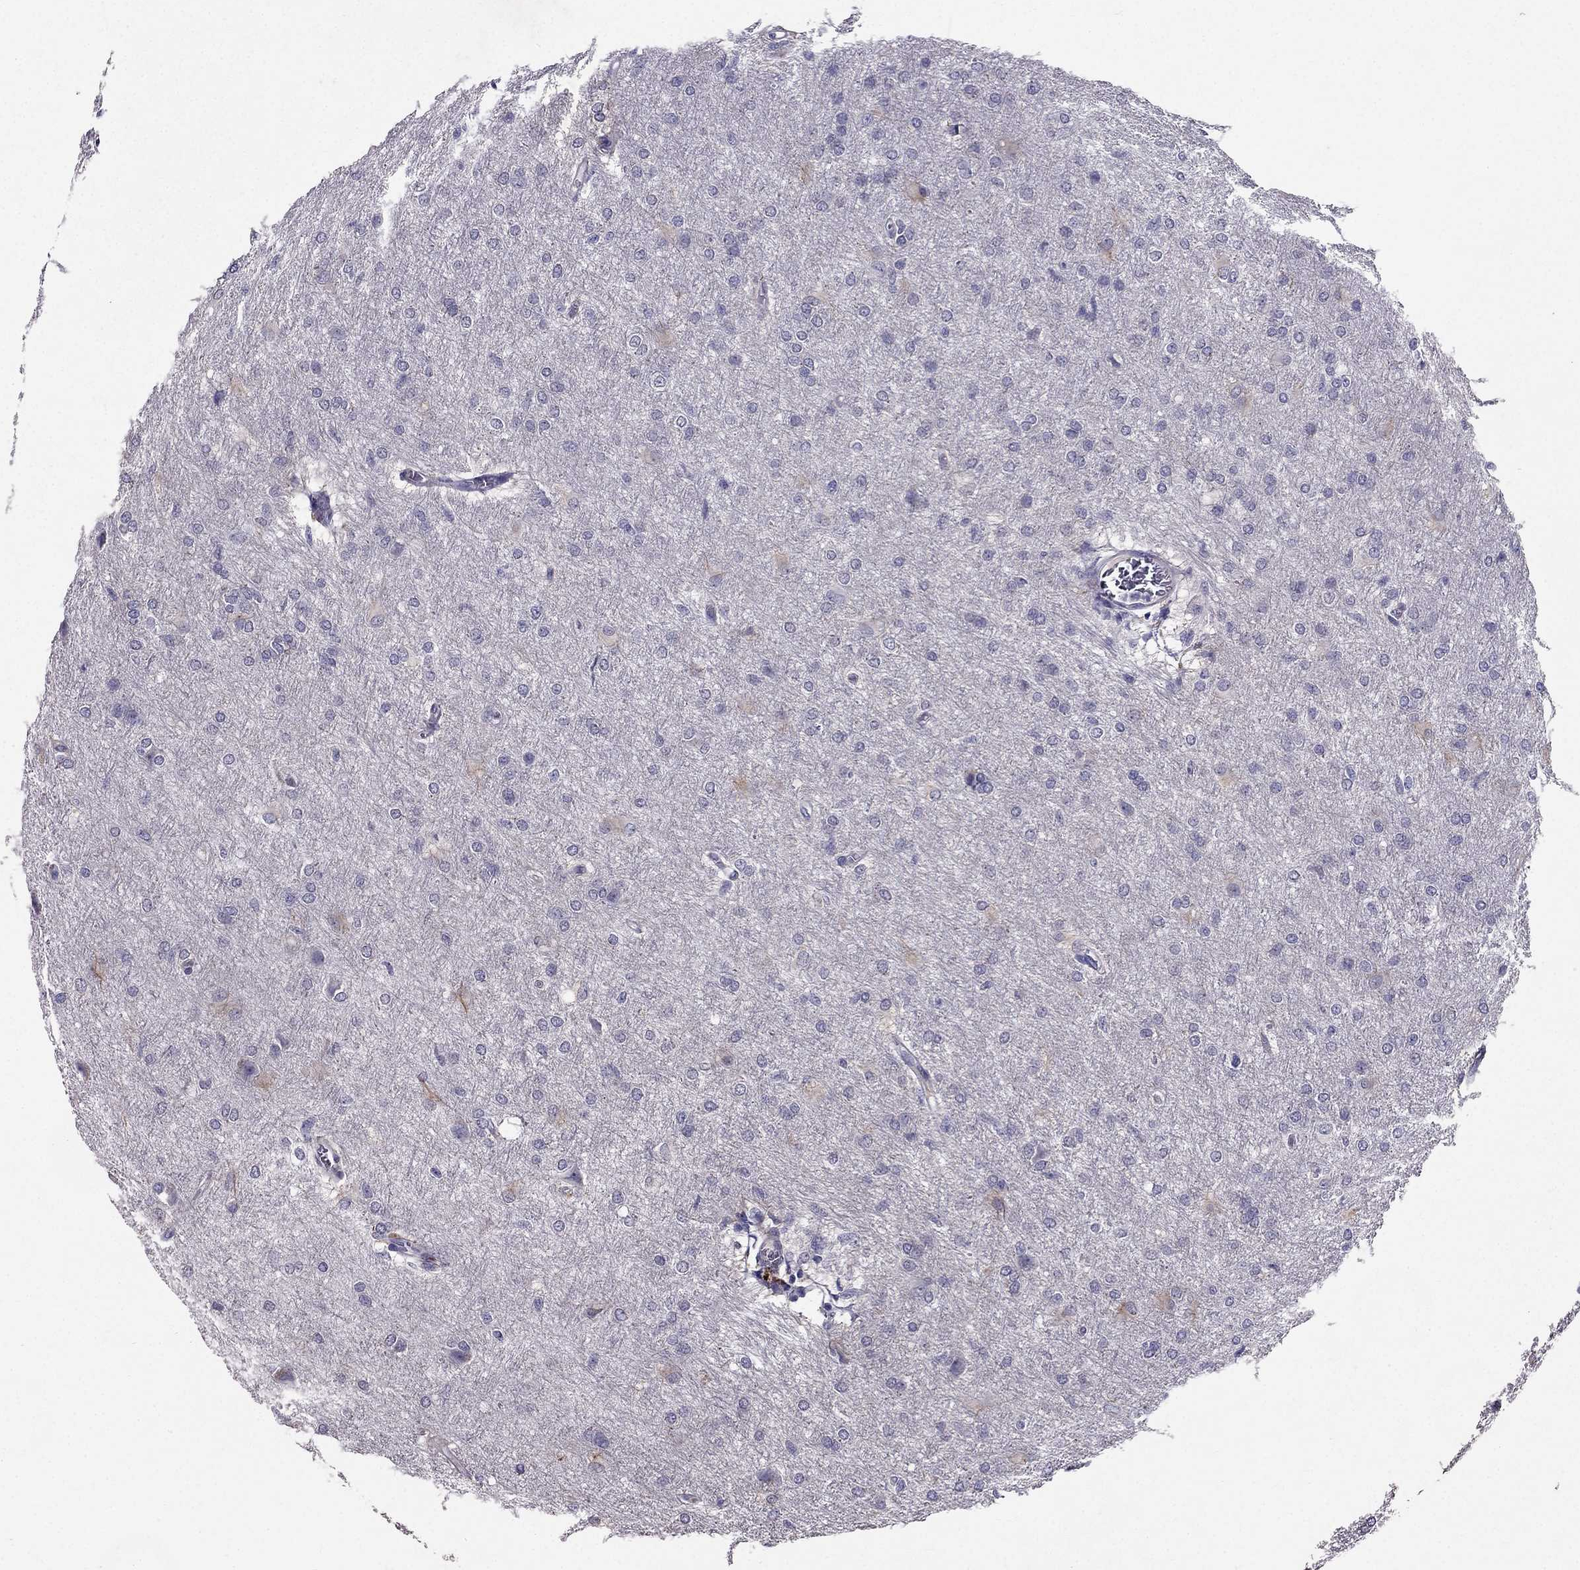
{"staining": {"intensity": "negative", "quantity": "none", "location": "none"}, "tissue": "glioma", "cell_type": "Tumor cells", "image_type": "cancer", "snomed": [{"axis": "morphology", "description": "Glioma, malignant, High grade"}, {"axis": "topography", "description": "Brain"}], "caption": "High power microscopy image of an IHC photomicrograph of glioma, revealing no significant expression in tumor cells. (DAB IHC visualized using brightfield microscopy, high magnification).", "gene": "DUSP15", "patient": {"sex": "male", "age": 68}}